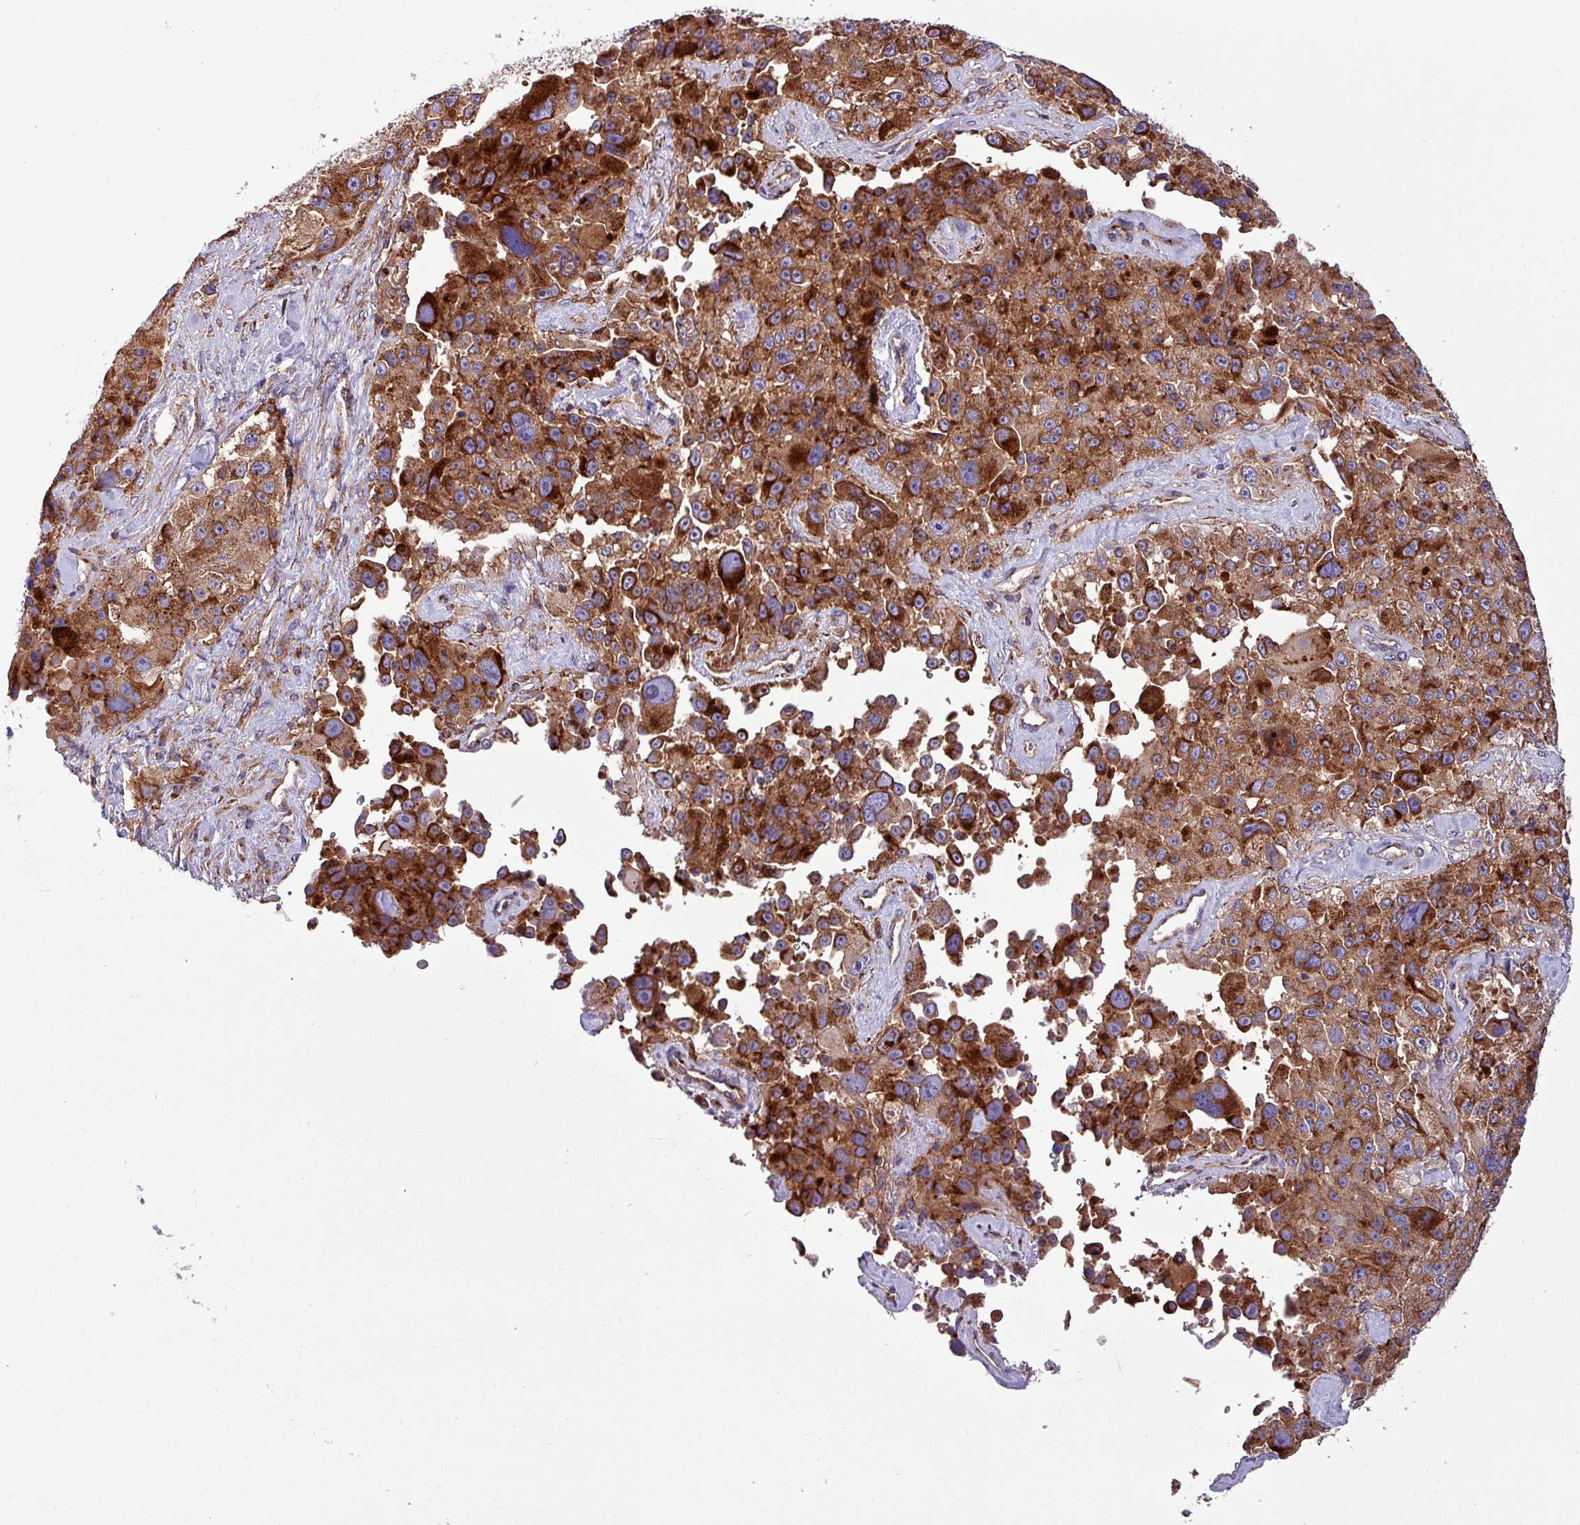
{"staining": {"intensity": "strong", "quantity": ">75%", "location": "cytoplasmic/membranous"}, "tissue": "melanoma", "cell_type": "Tumor cells", "image_type": "cancer", "snomed": [{"axis": "morphology", "description": "Malignant melanoma, Metastatic site"}, {"axis": "topography", "description": "Lymph node"}], "caption": "A brown stain shows strong cytoplasmic/membranous positivity of a protein in melanoma tumor cells. The staining is performed using DAB (3,3'-diaminobenzidine) brown chromogen to label protein expression. The nuclei are counter-stained blue using hematoxylin.", "gene": "VAMP4", "patient": {"sex": "male", "age": 62}}